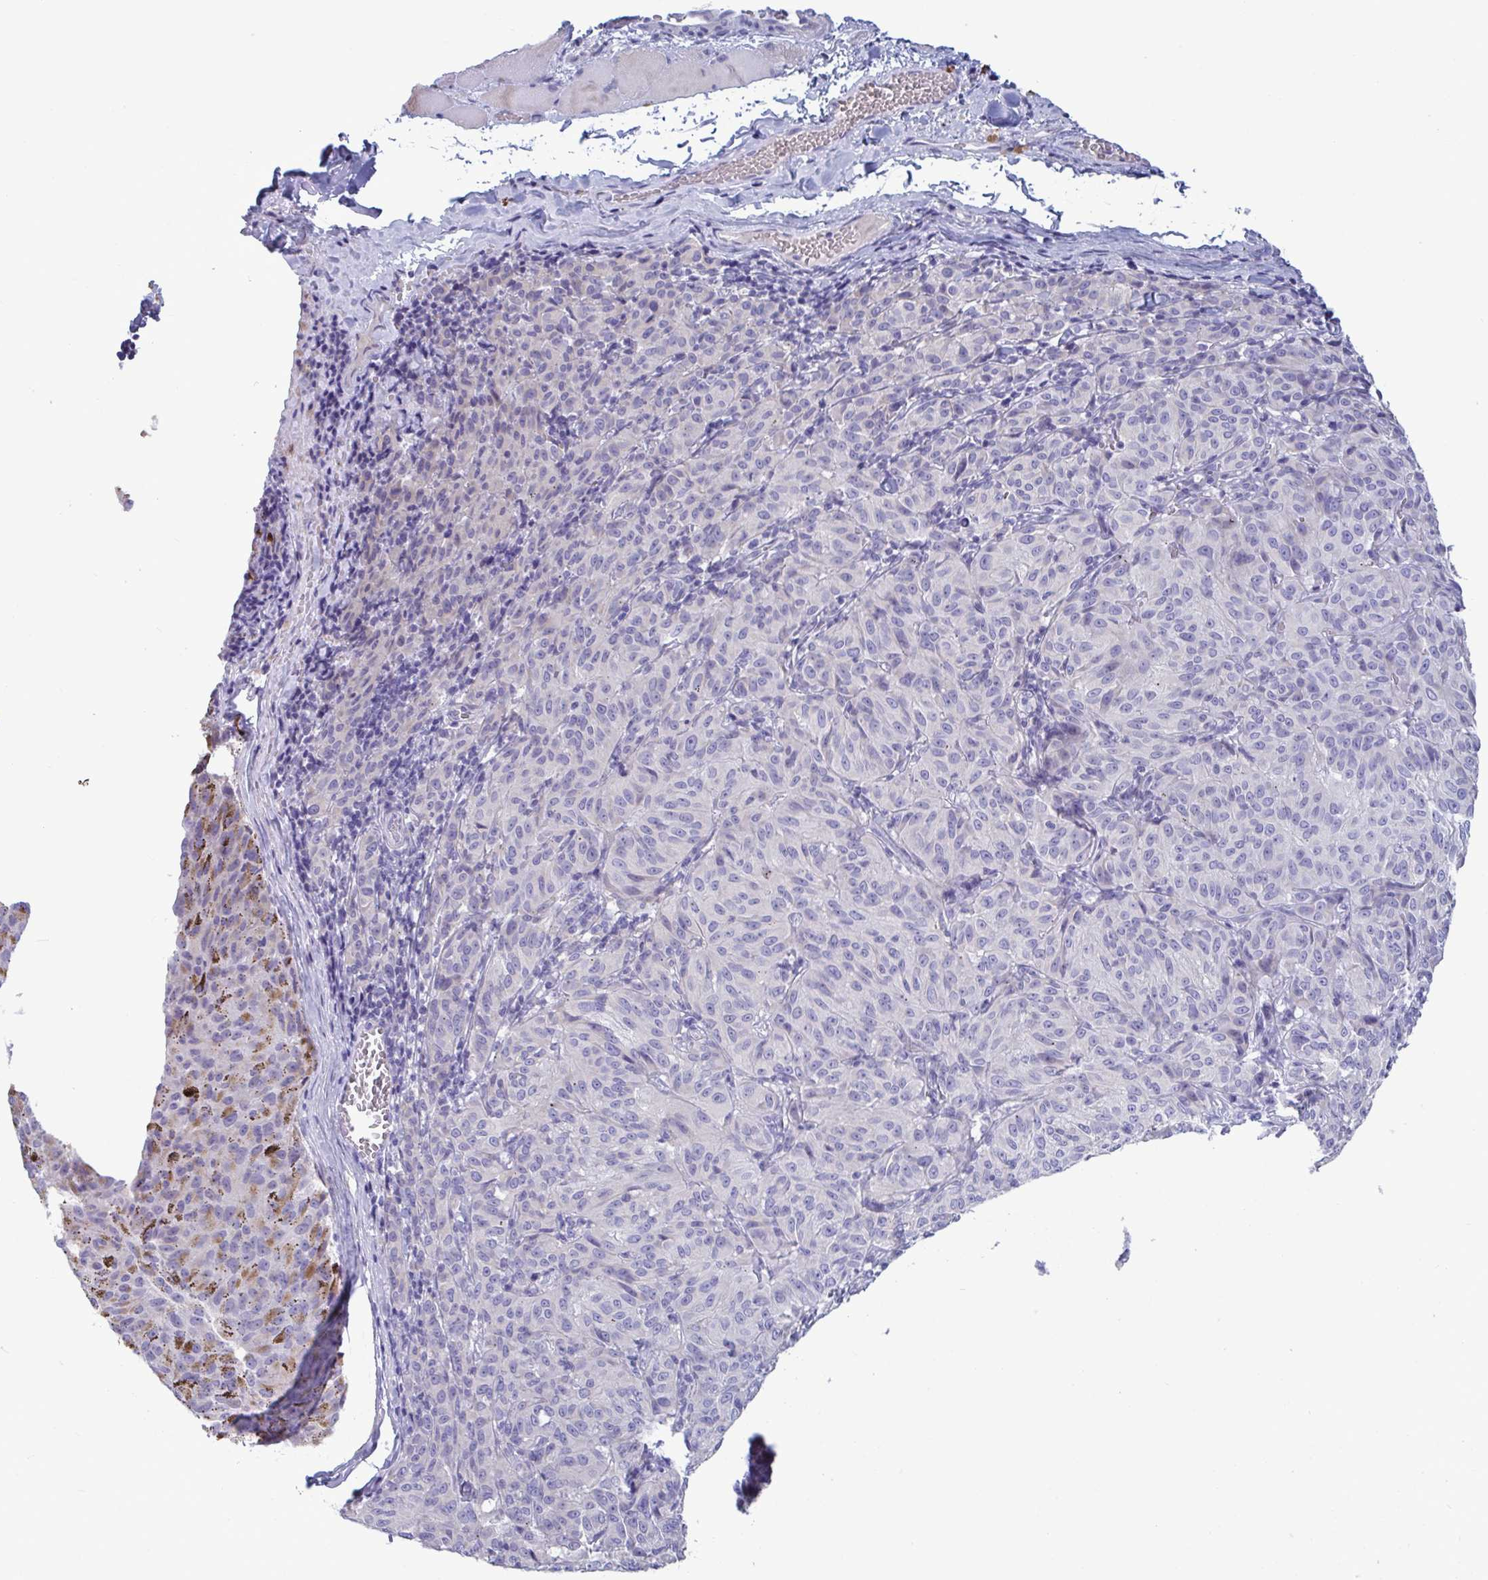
{"staining": {"intensity": "negative", "quantity": "none", "location": "none"}, "tissue": "melanoma", "cell_type": "Tumor cells", "image_type": "cancer", "snomed": [{"axis": "morphology", "description": "Malignant melanoma, NOS"}, {"axis": "topography", "description": "Skin"}], "caption": "Tumor cells show no significant protein positivity in melanoma.", "gene": "TAS2R38", "patient": {"sex": "female", "age": 72}}